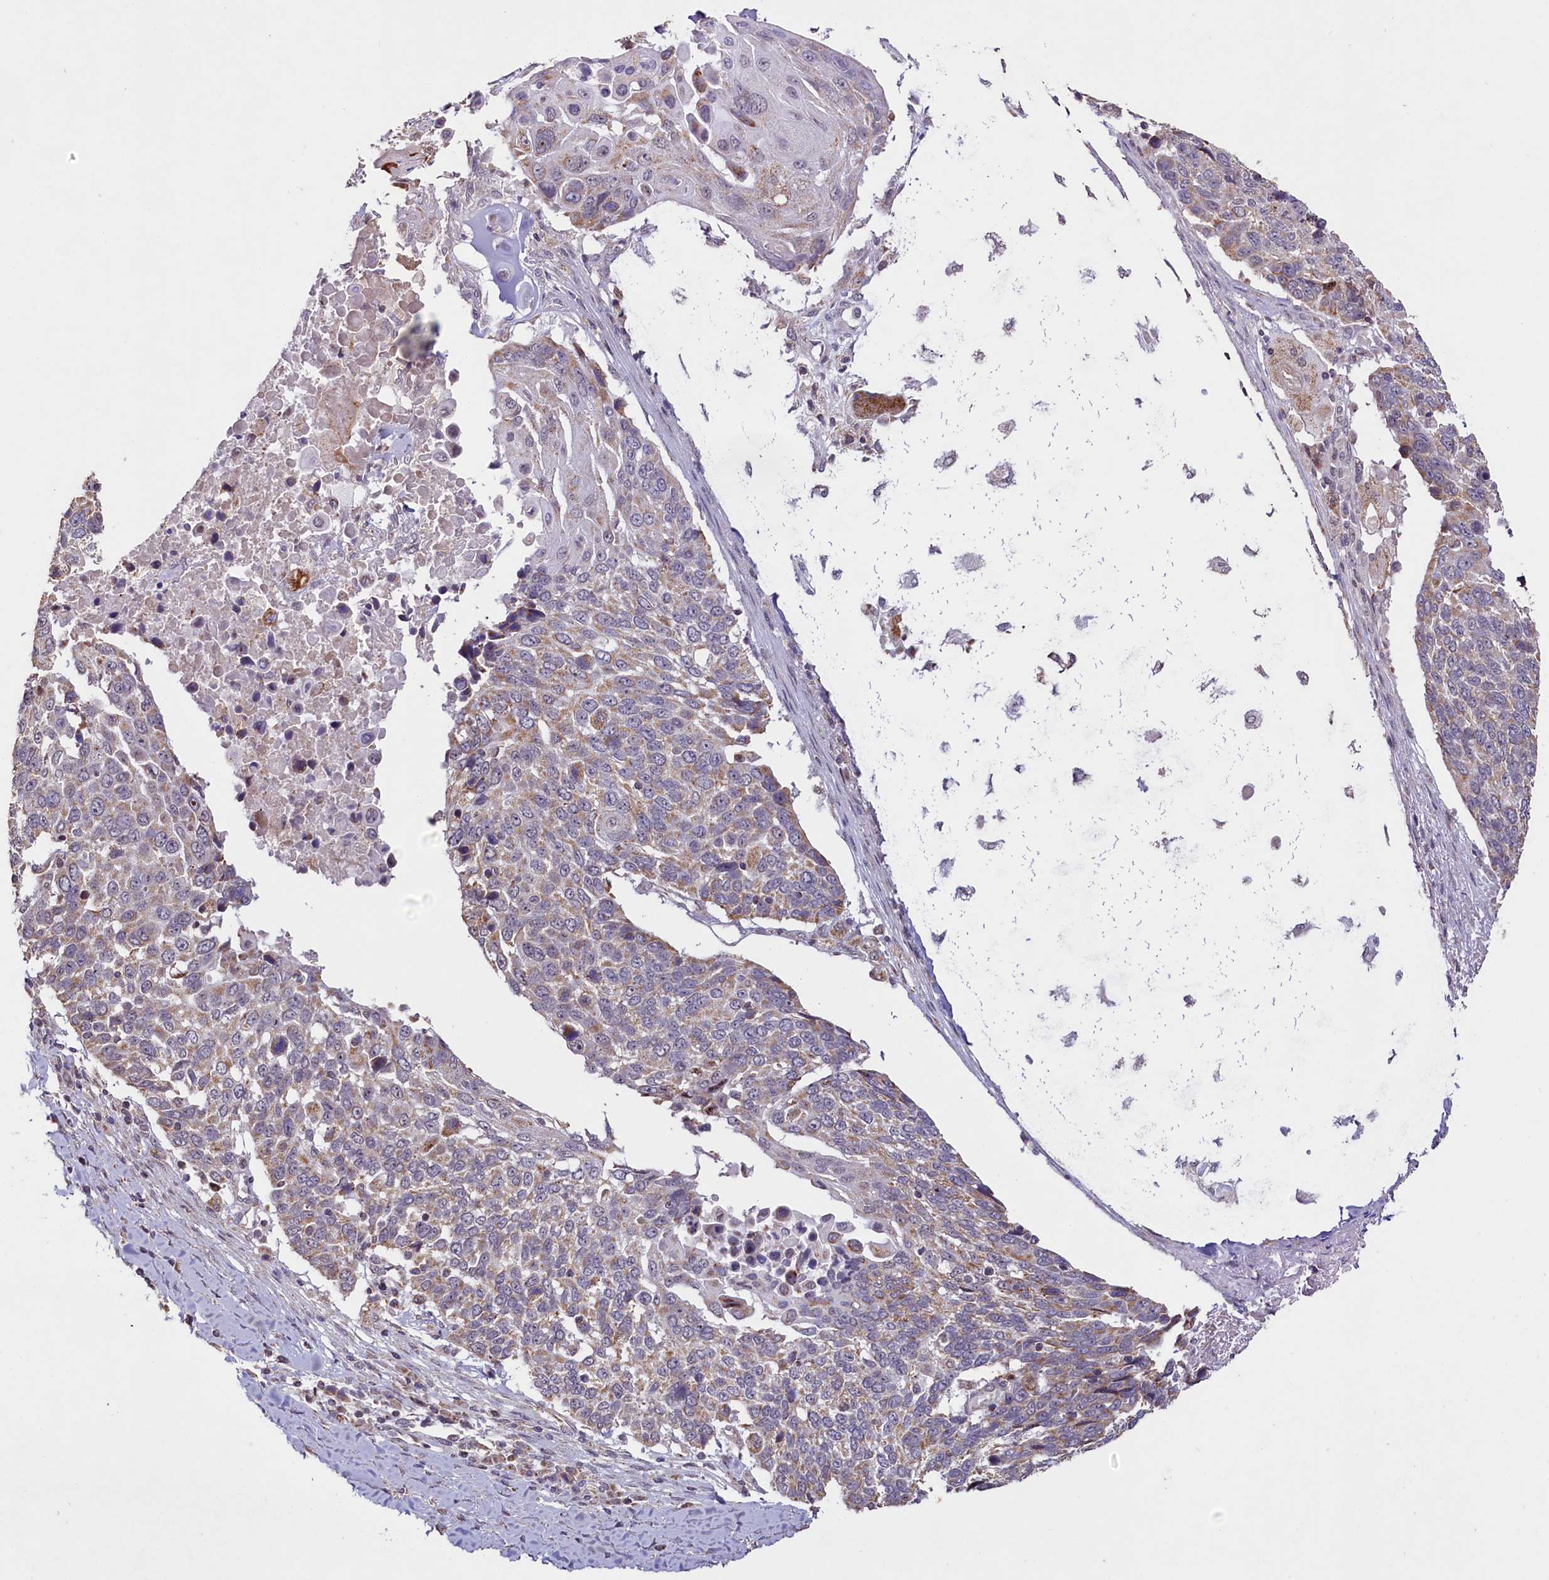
{"staining": {"intensity": "weak", "quantity": ">75%", "location": "cytoplasmic/membranous"}, "tissue": "lung cancer", "cell_type": "Tumor cells", "image_type": "cancer", "snomed": [{"axis": "morphology", "description": "Squamous cell carcinoma, NOS"}, {"axis": "topography", "description": "Lung"}], "caption": "IHC staining of lung squamous cell carcinoma, which reveals low levels of weak cytoplasmic/membranous positivity in about >75% of tumor cells indicating weak cytoplasmic/membranous protein expression. The staining was performed using DAB (brown) for protein detection and nuclei were counterstained in hematoxylin (blue).", "gene": "PDE6D", "patient": {"sex": "male", "age": 66}}